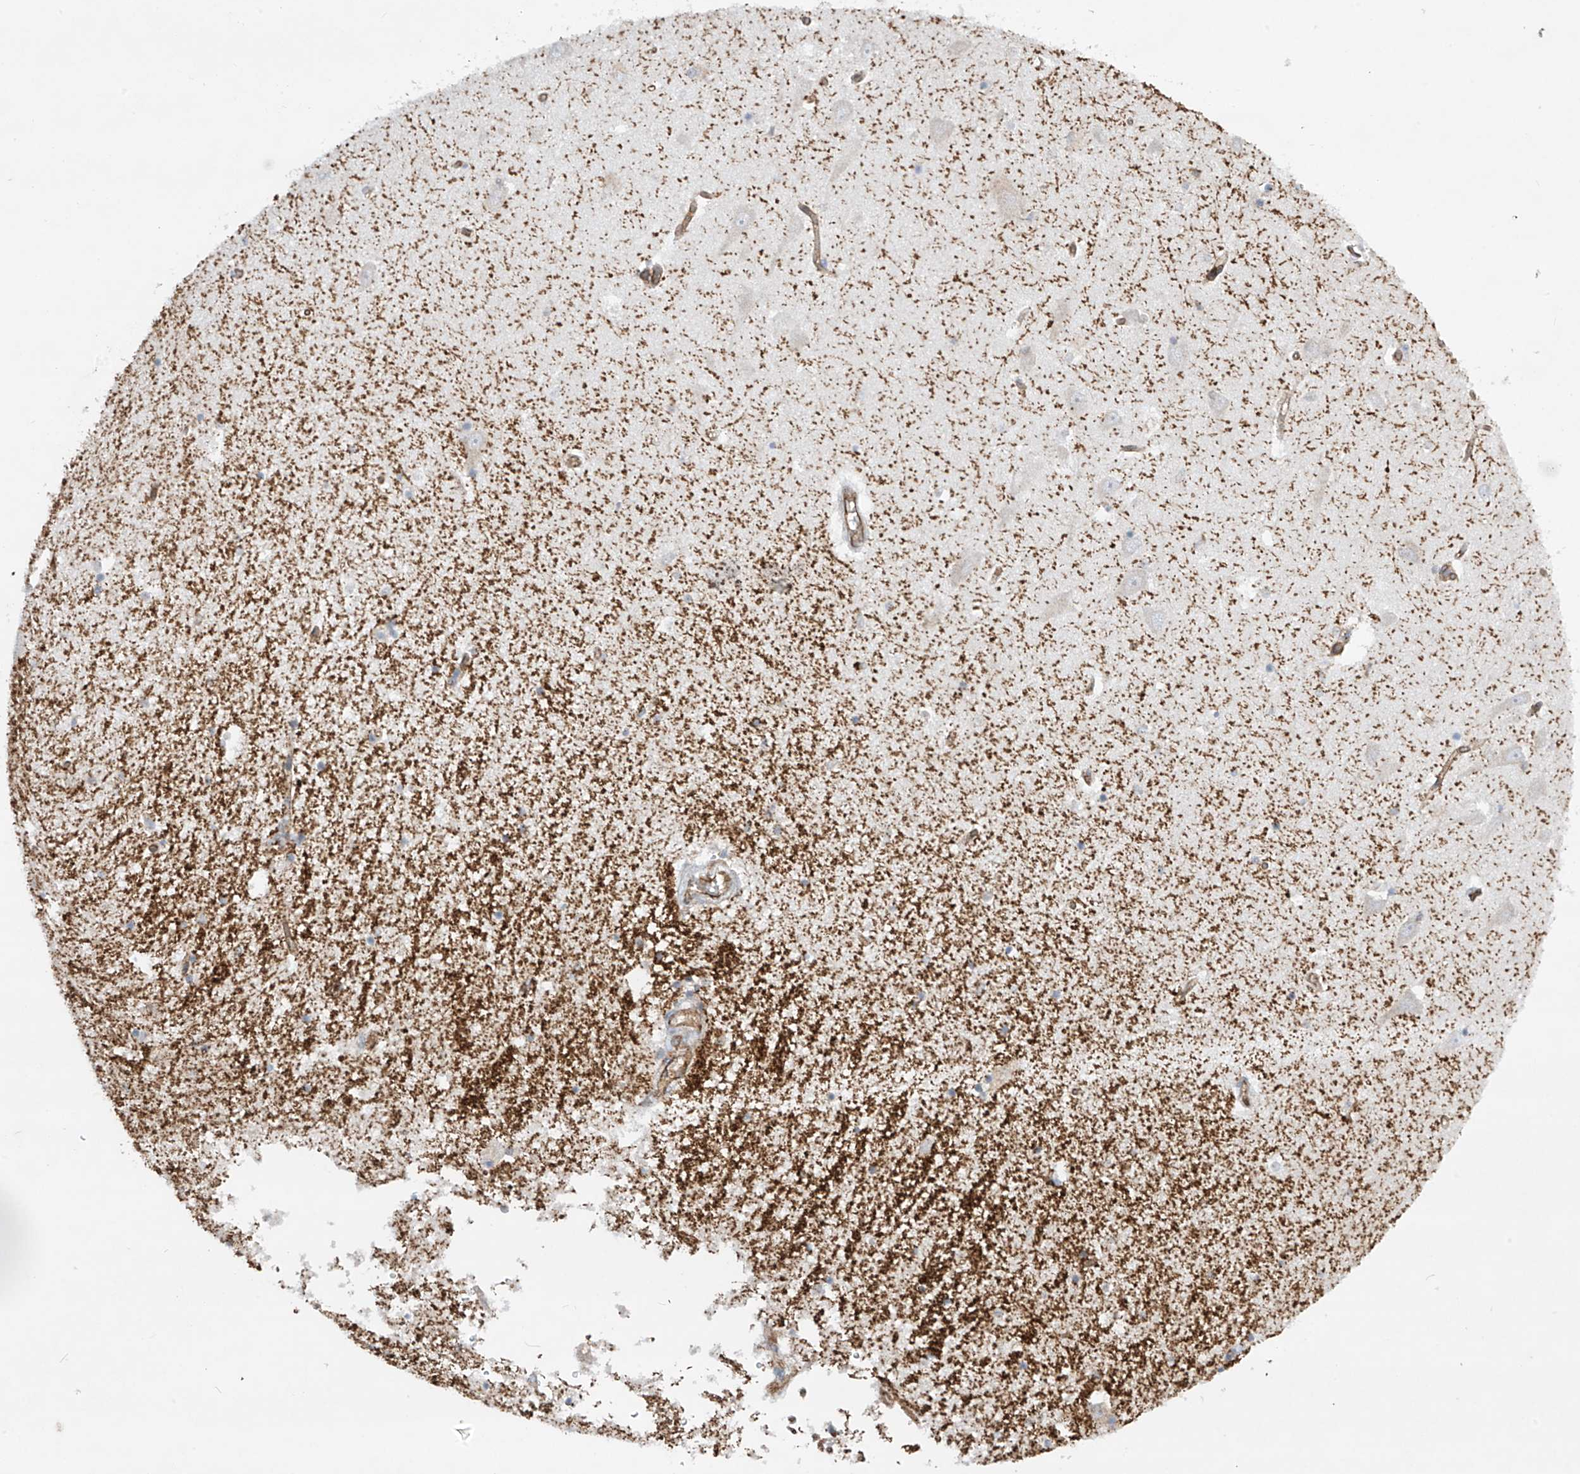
{"staining": {"intensity": "negative", "quantity": "none", "location": "none"}, "tissue": "hippocampus", "cell_type": "Glial cells", "image_type": "normal", "snomed": [{"axis": "morphology", "description": "Normal tissue, NOS"}, {"axis": "topography", "description": "Hippocampus"}], "caption": "High magnification brightfield microscopy of benign hippocampus stained with DAB (3,3'-diaminobenzidine) (brown) and counterstained with hematoxylin (blue): glial cells show no significant staining. (DAB (3,3'-diaminobenzidine) immunohistochemistry visualized using brightfield microscopy, high magnification).", "gene": "HLA", "patient": {"sex": "male", "age": 70}}